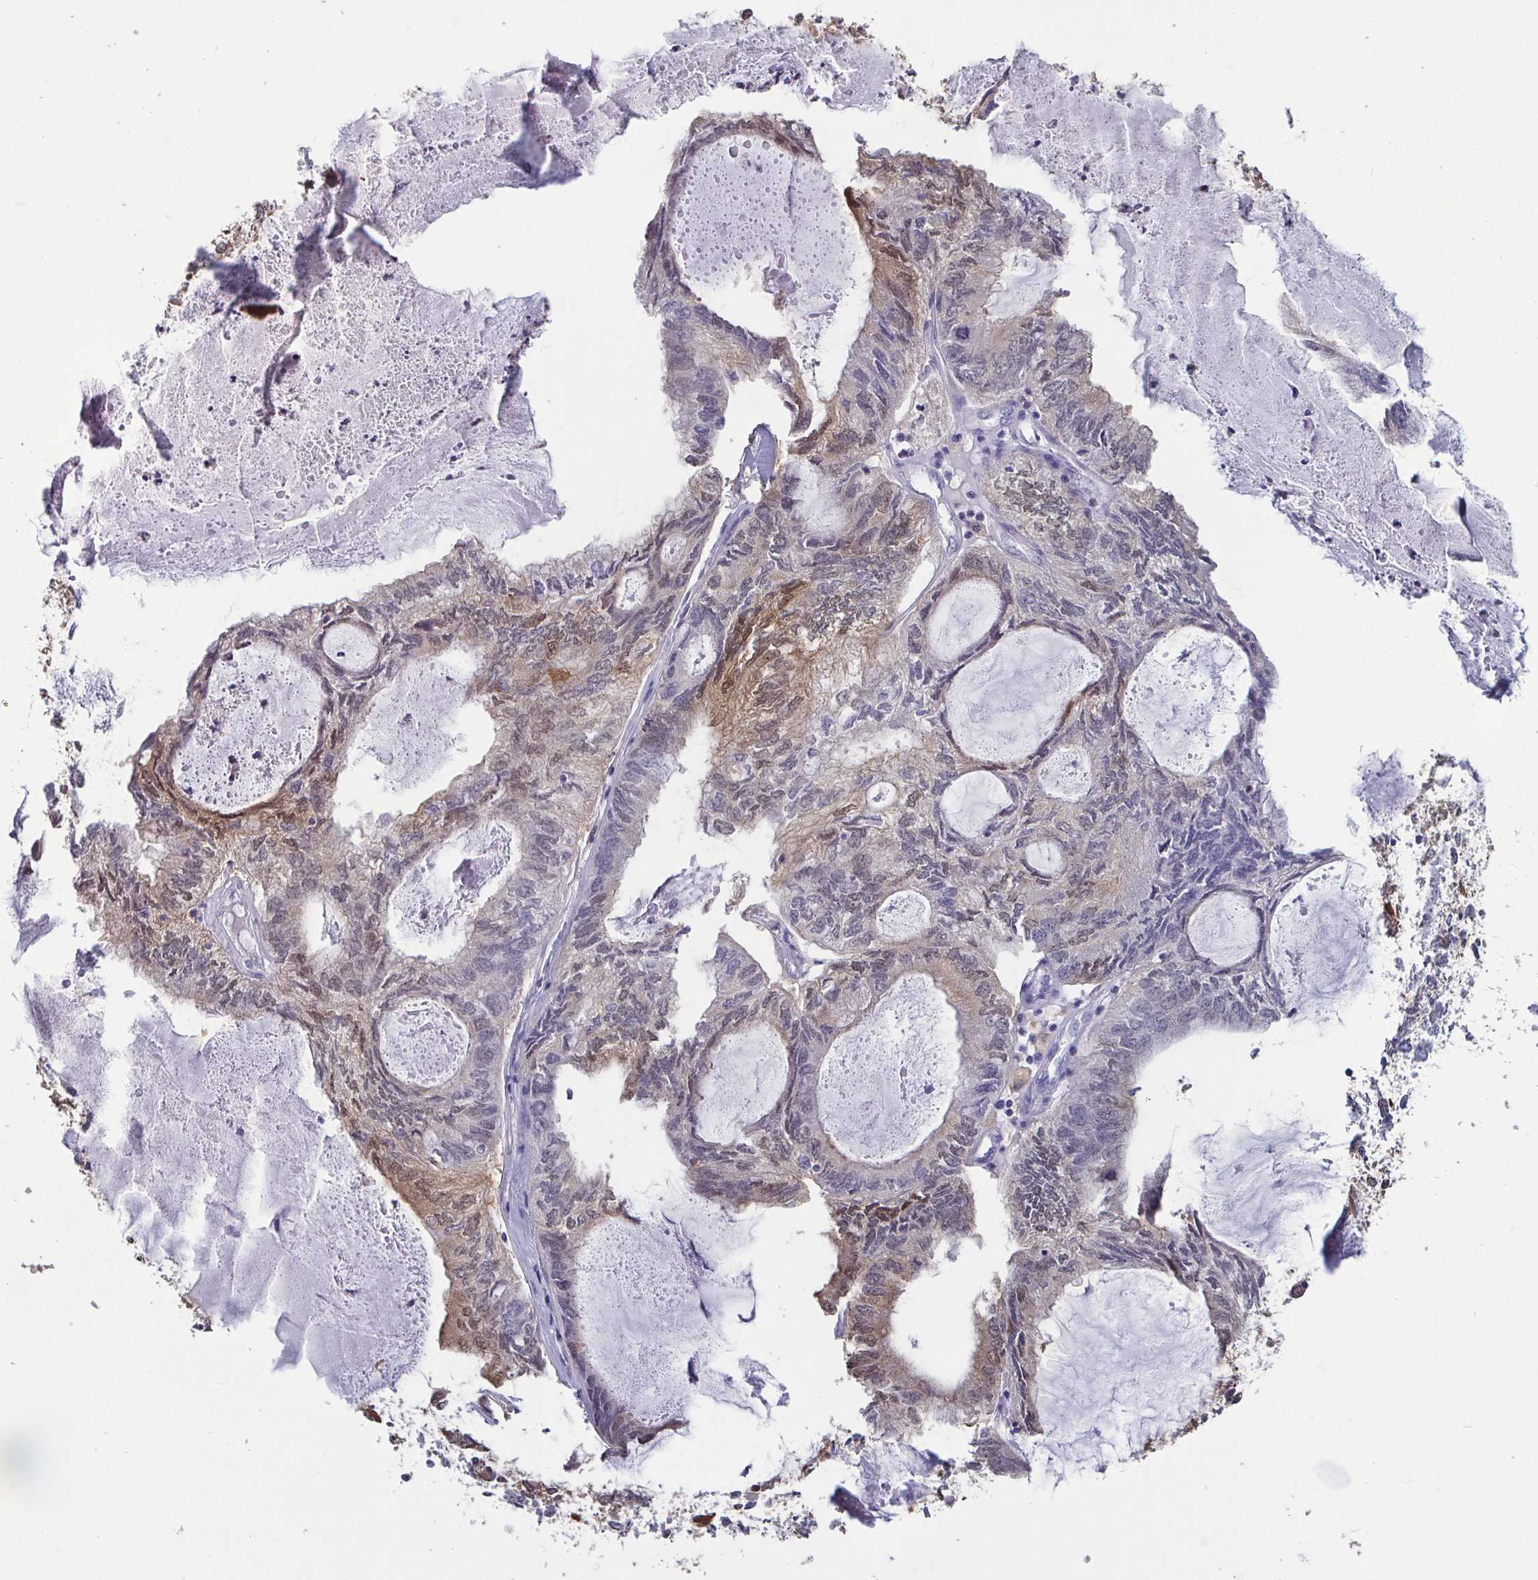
{"staining": {"intensity": "weak", "quantity": "25%-75%", "location": "cytoplasmic/membranous,nuclear"}, "tissue": "endometrial cancer", "cell_type": "Tumor cells", "image_type": "cancer", "snomed": [{"axis": "morphology", "description": "Adenocarcinoma, NOS"}, {"axis": "topography", "description": "Endometrium"}], "caption": "Immunohistochemical staining of human endometrial cancer demonstrates low levels of weak cytoplasmic/membranous and nuclear protein staining in approximately 25%-75% of tumor cells. The staining was performed using DAB, with brown indicating positive protein expression. Nuclei are stained blue with hematoxylin.", "gene": "IDH1", "patient": {"sex": "female", "age": 80}}